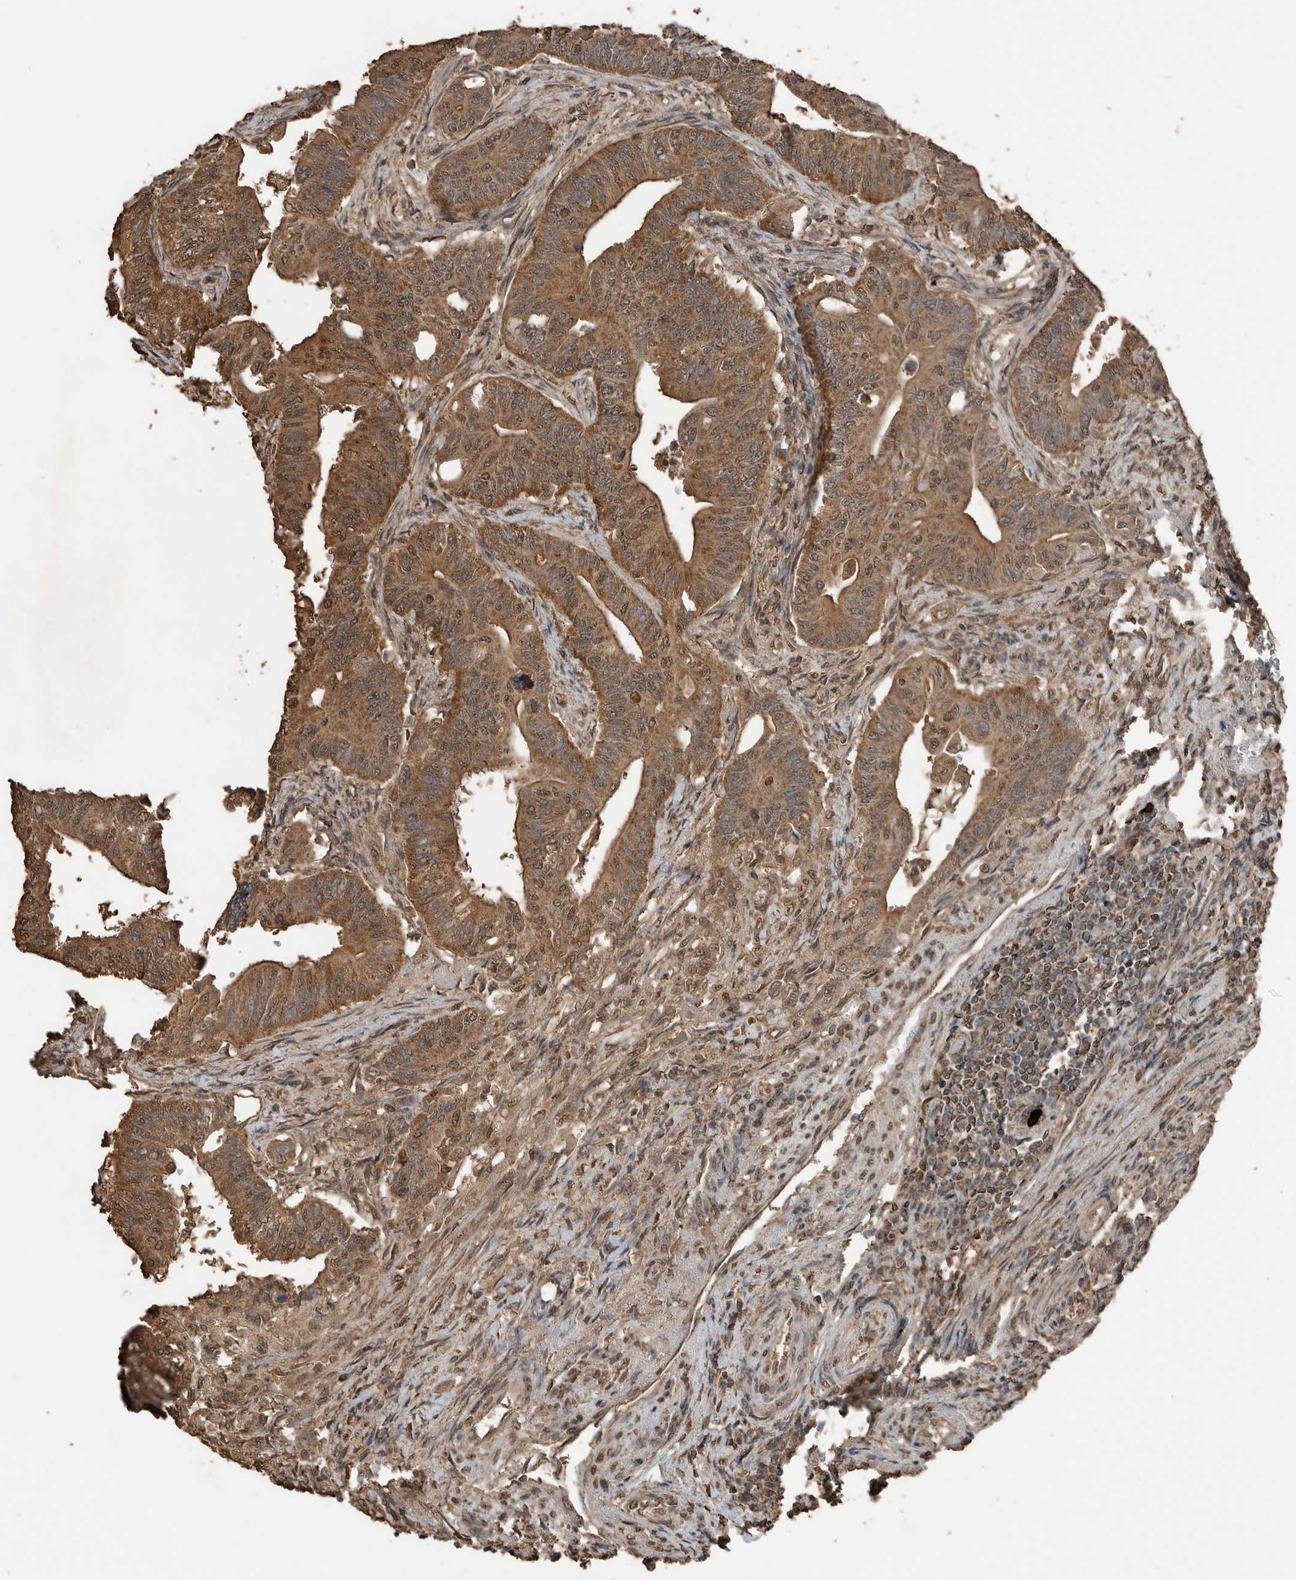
{"staining": {"intensity": "moderate", "quantity": ">75%", "location": "cytoplasmic/membranous,nuclear"}, "tissue": "colorectal cancer", "cell_type": "Tumor cells", "image_type": "cancer", "snomed": [{"axis": "morphology", "description": "Adenoma, NOS"}, {"axis": "morphology", "description": "Adenocarcinoma, NOS"}, {"axis": "topography", "description": "Colon"}], "caption": "Tumor cells demonstrate moderate cytoplasmic/membranous and nuclear staining in about >75% of cells in colorectal adenoma.", "gene": "BLZF1", "patient": {"sex": "male", "age": 79}}